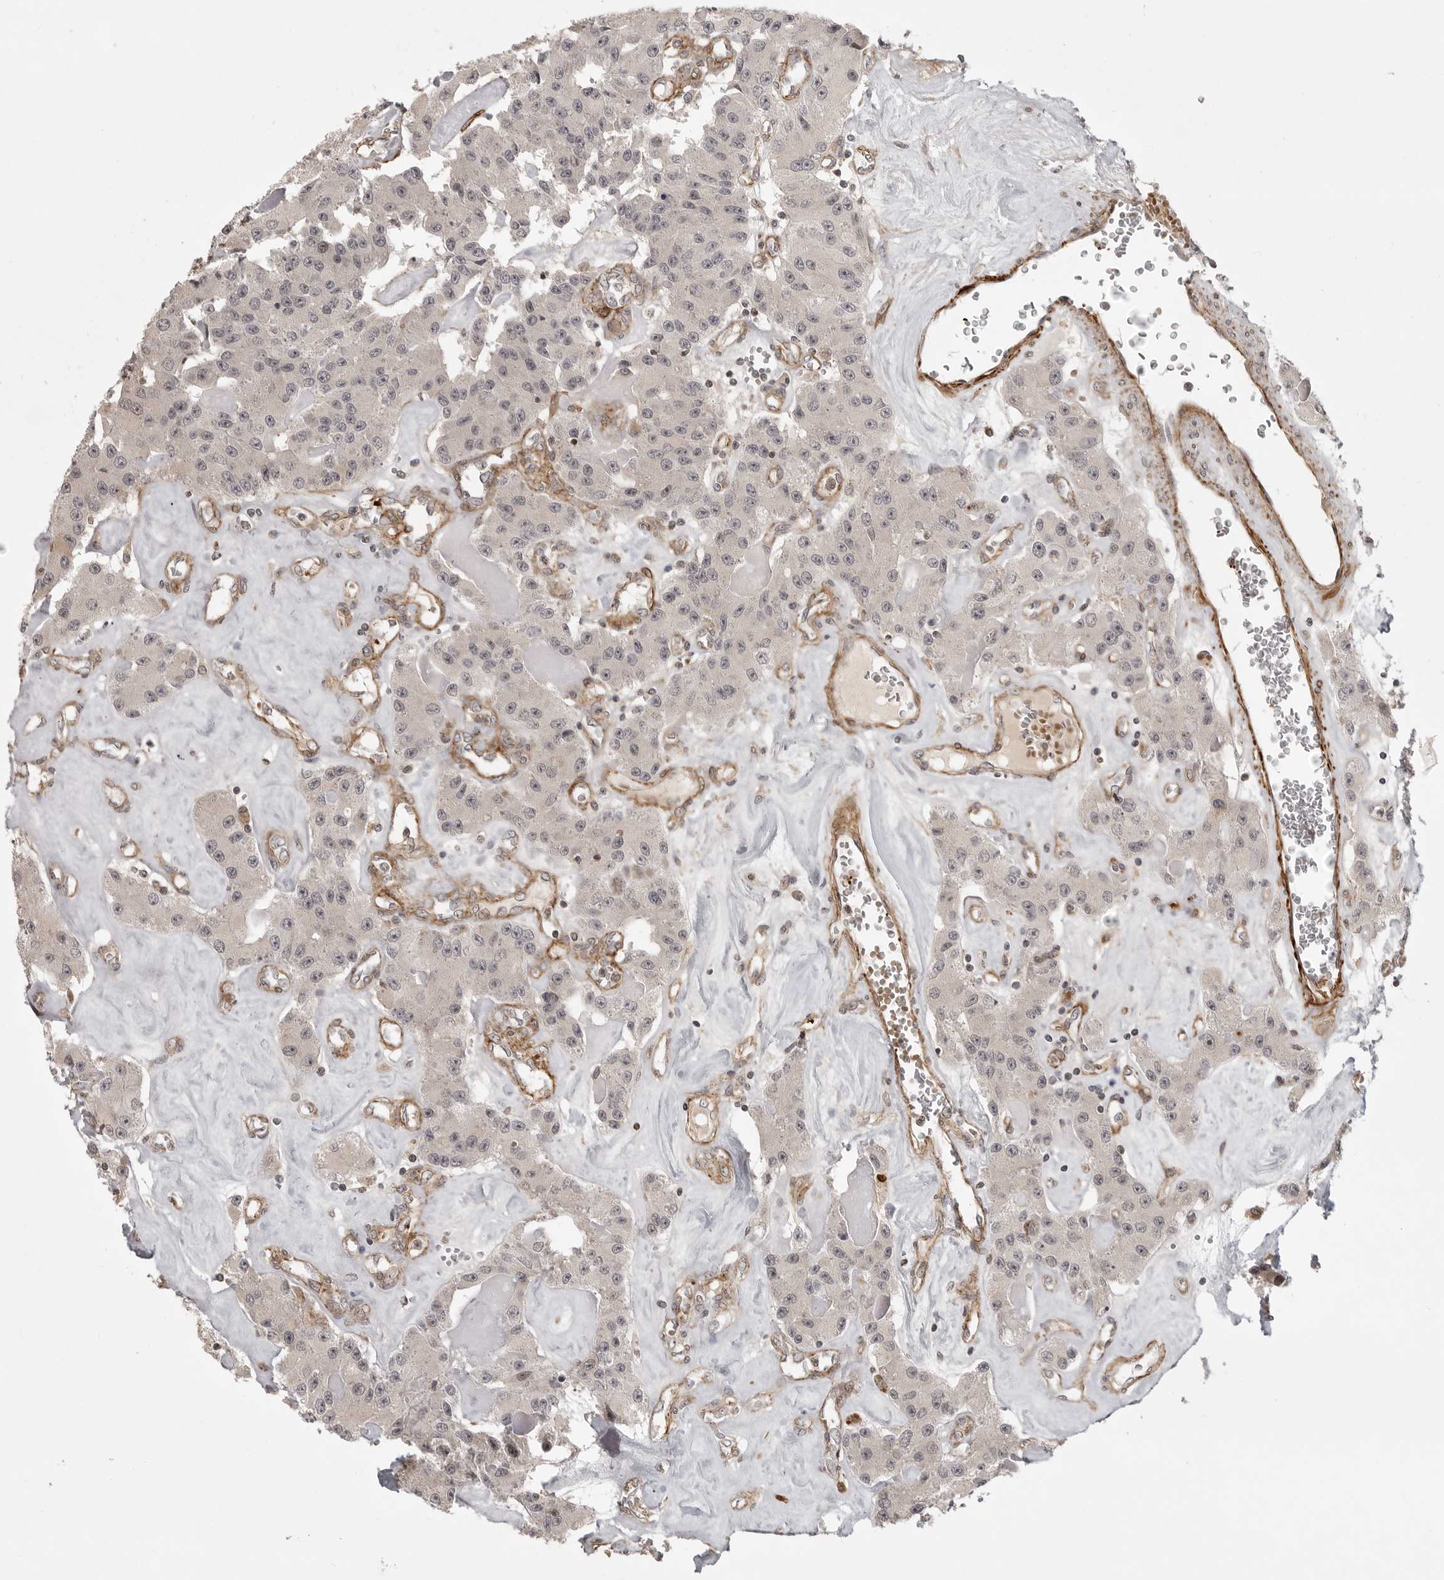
{"staining": {"intensity": "negative", "quantity": "none", "location": "none"}, "tissue": "carcinoid", "cell_type": "Tumor cells", "image_type": "cancer", "snomed": [{"axis": "morphology", "description": "Carcinoid, malignant, NOS"}, {"axis": "topography", "description": "Pancreas"}], "caption": "Immunohistochemical staining of carcinoid shows no significant positivity in tumor cells.", "gene": "TUT4", "patient": {"sex": "male", "age": 41}}